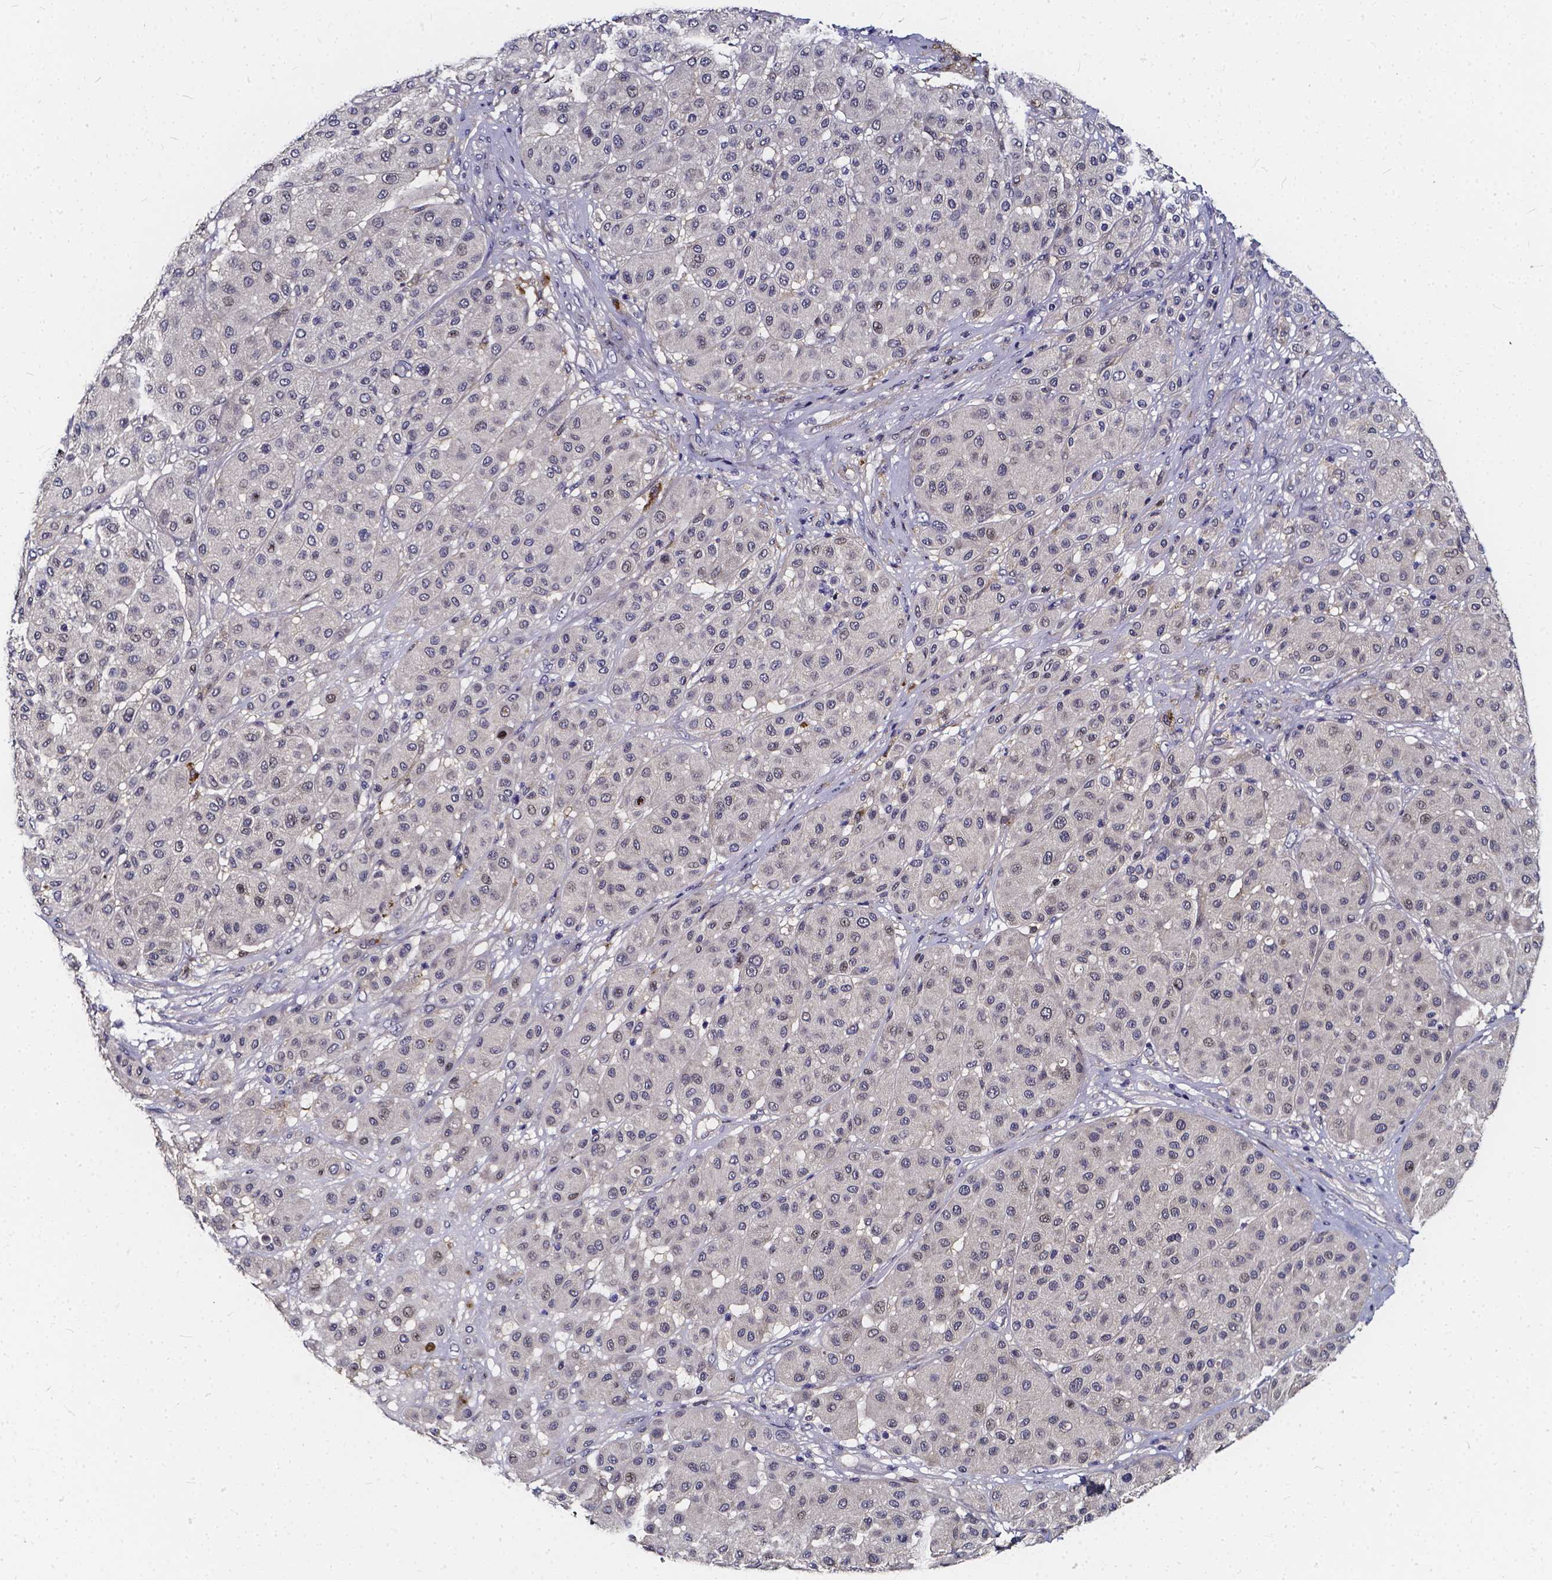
{"staining": {"intensity": "negative", "quantity": "none", "location": "none"}, "tissue": "melanoma", "cell_type": "Tumor cells", "image_type": "cancer", "snomed": [{"axis": "morphology", "description": "Malignant melanoma, Metastatic site"}, {"axis": "topography", "description": "Smooth muscle"}], "caption": "Protein analysis of malignant melanoma (metastatic site) exhibits no significant expression in tumor cells.", "gene": "SOWAHA", "patient": {"sex": "male", "age": 41}}